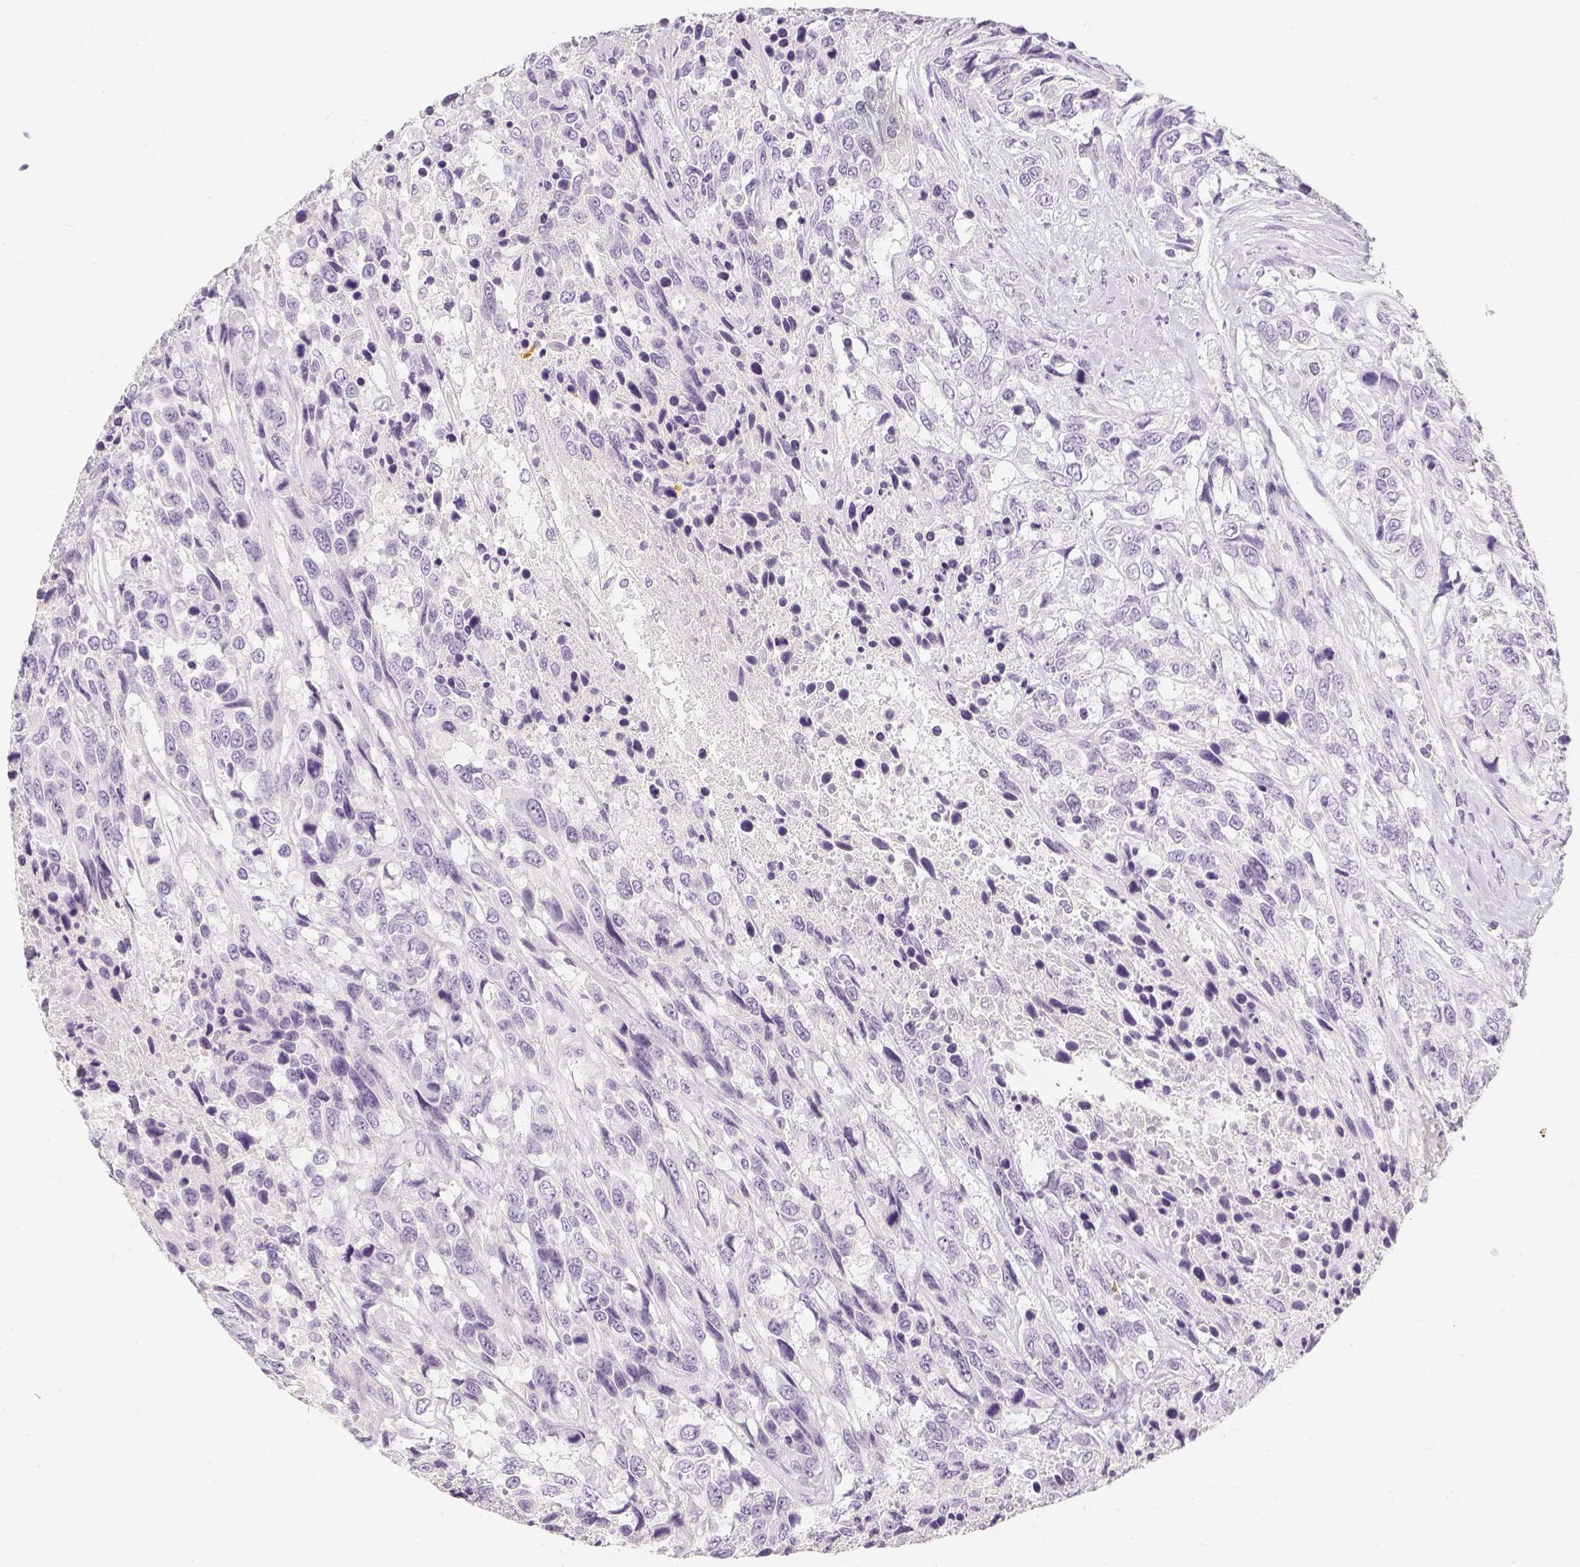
{"staining": {"intensity": "negative", "quantity": "none", "location": "none"}, "tissue": "urothelial cancer", "cell_type": "Tumor cells", "image_type": "cancer", "snomed": [{"axis": "morphology", "description": "Urothelial carcinoma, High grade"}, {"axis": "topography", "description": "Urinary bladder"}], "caption": "Immunohistochemical staining of human urothelial cancer exhibits no significant staining in tumor cells. (Immunohistochemistry, brightfield microscopy, high magnification).", "gene": "SLC18A1", "patient": {"sex": "female", "age": 70}}